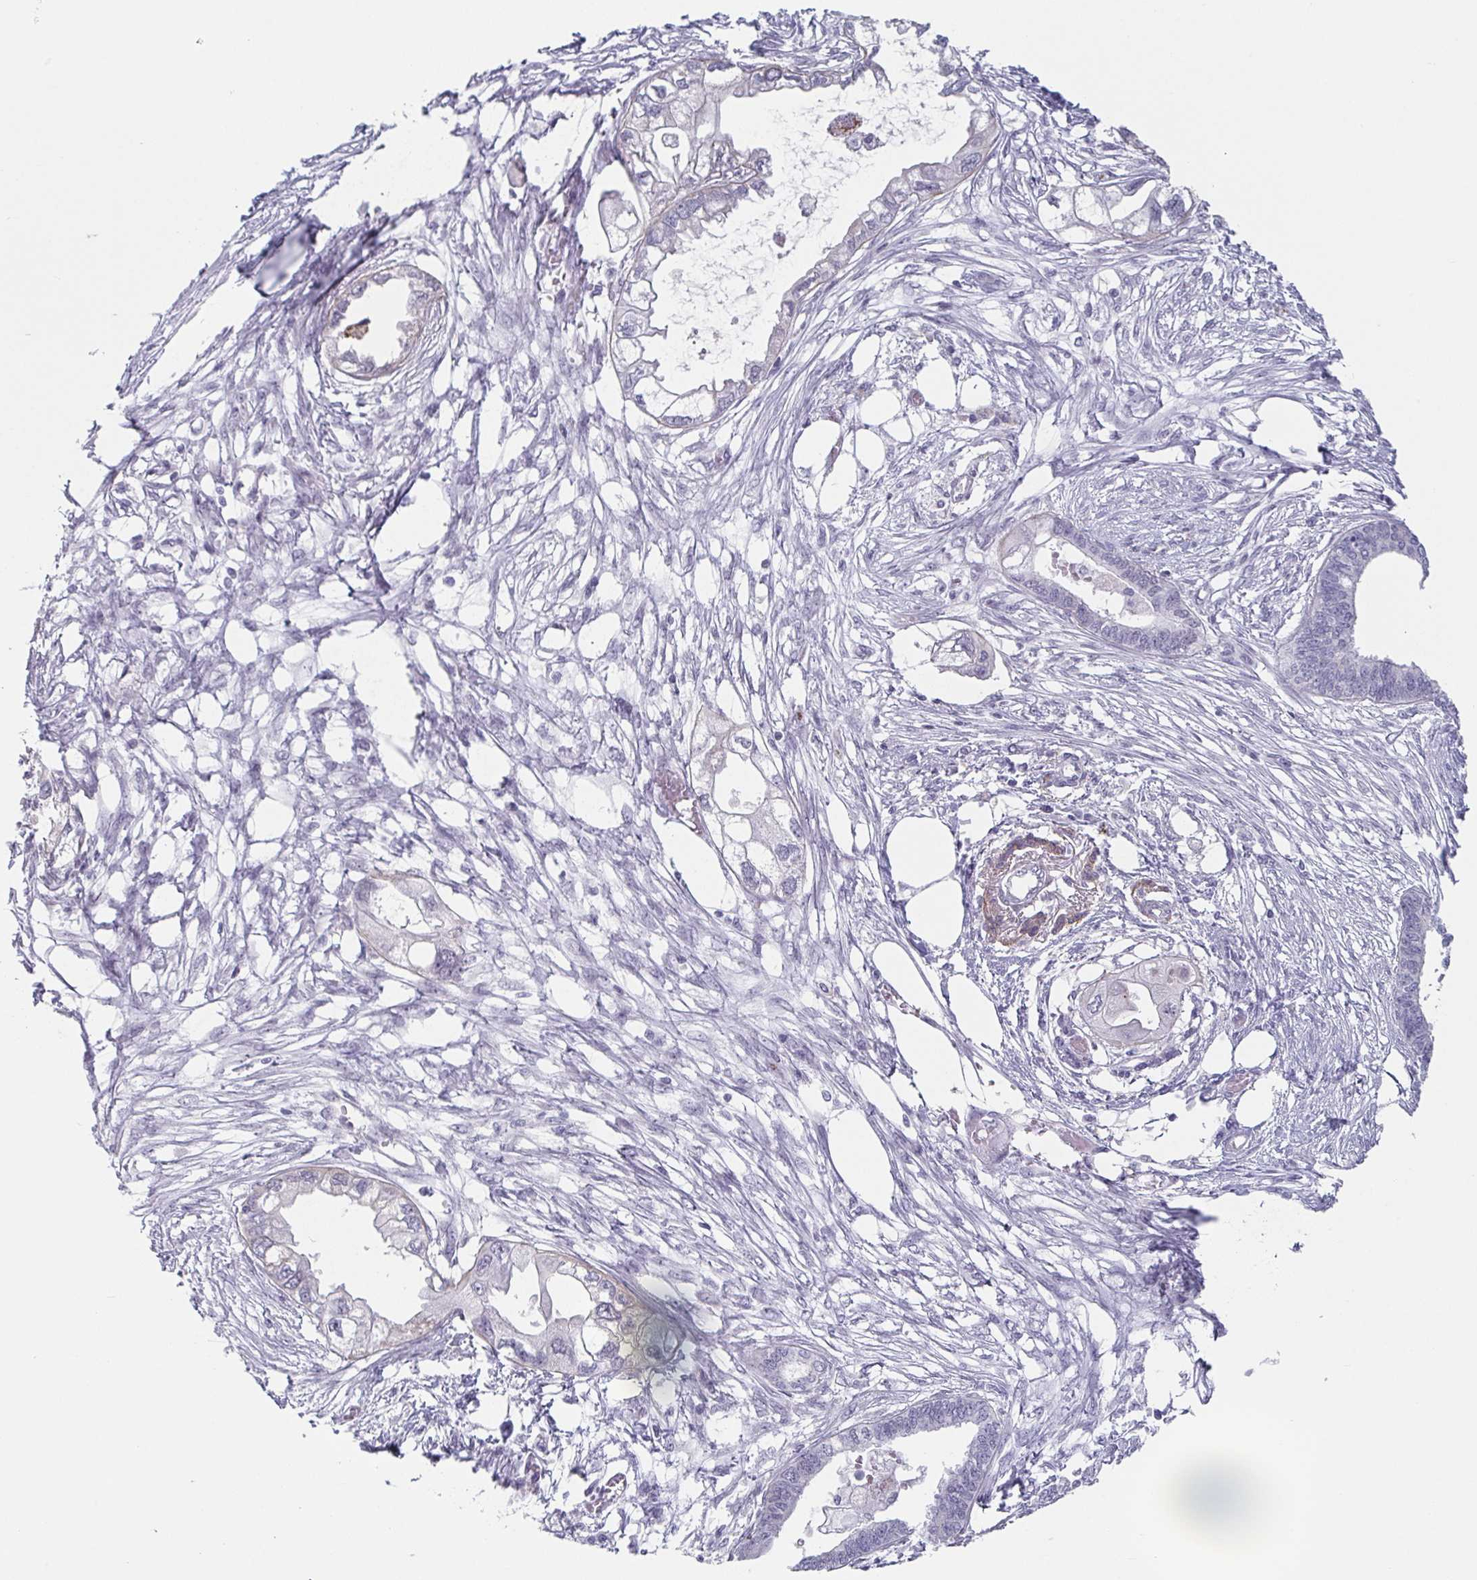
{"staining": {"intensity": "negative", "quantity": "none", "location": "none"}, "tissue": "endometrial cancer", "cell_type": "Tumor cells", "image_type": "cancer", "snomed": [{"axis": "morphology", "description": "Adenocarcinoma, NOS"}, {"axis": "morphology", "description": "Adenocarcinoma, metastatic, NOS"}, {"axis": "topography", "description": "Adipose tissue"}, {"axis": "topography", "description": "Endometrium"}], "caption": "A micrograph of endometrial metastatic adenocarcinoma stained for a protein displays no brown staining in tumor cells.", "gene": "EXOSC7", "patient": {"sex": "female", "age": 67}}